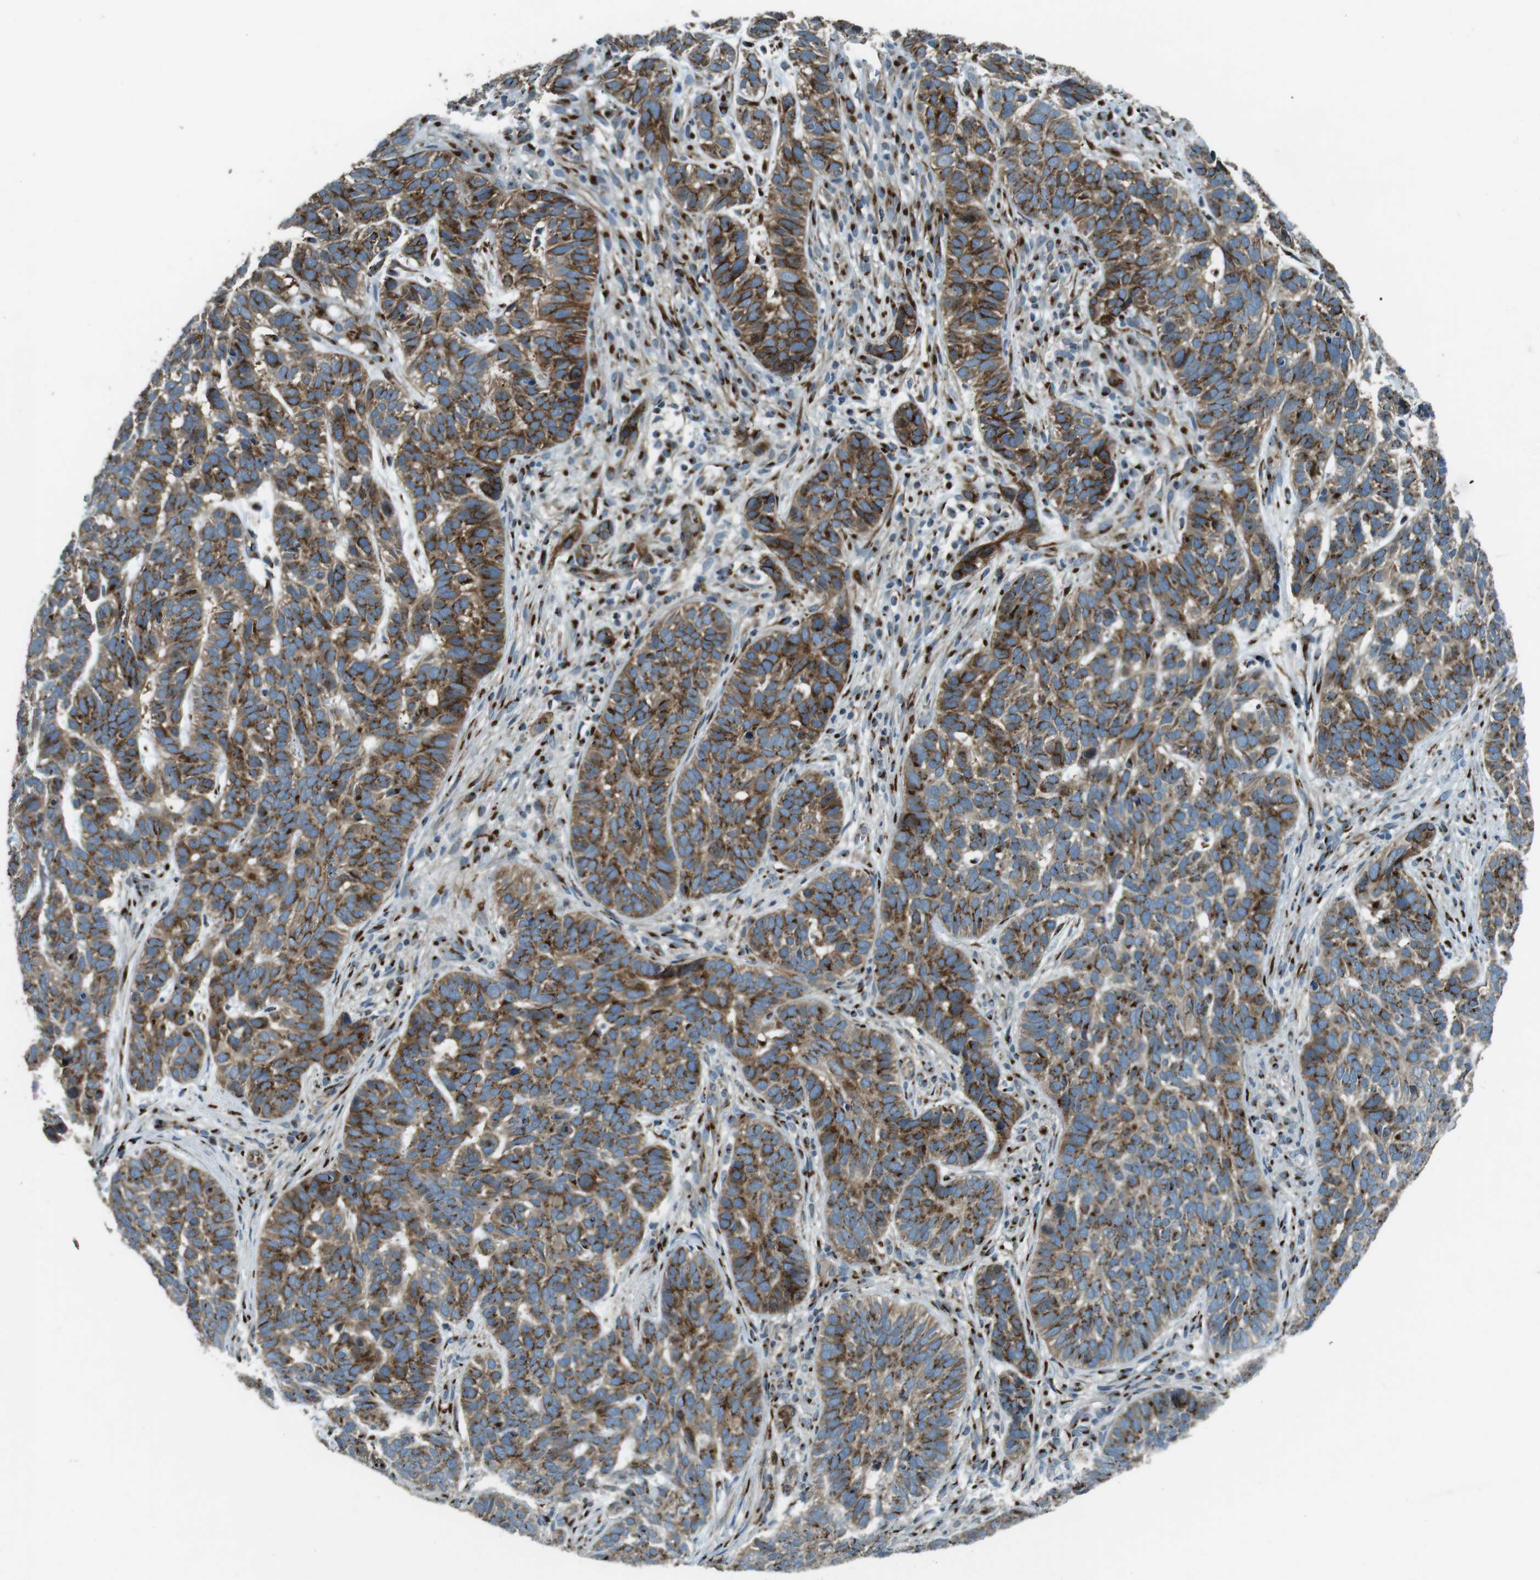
{"staining": {"intensity": "strong", "quantity": ">75%", "location": "cytoplasmic/membranous"}, "tissue": "skin cancer", "cell_type": "Tumor cells", "image_type": "cancer", "snomed": [{"axis": "morphology", "description": "Basal cell carcinoma"}, {"axis": "topography", "description": "Skin"}], "caption": "High-magnification brightfield microscopy of skin basal cell carcinoma stained with DAB (brown) and counterstained with hematoxylin (blue). tumor cells exhibit strong cytoplasmic/membranous expression is identified in about>75% of cells. Immunohistochemistry (ihc) stains the protein of interest in brown and the nuclei are stained blue.", "gene": "TMEM115", "patient": {"sex": "male", "age": 87}}